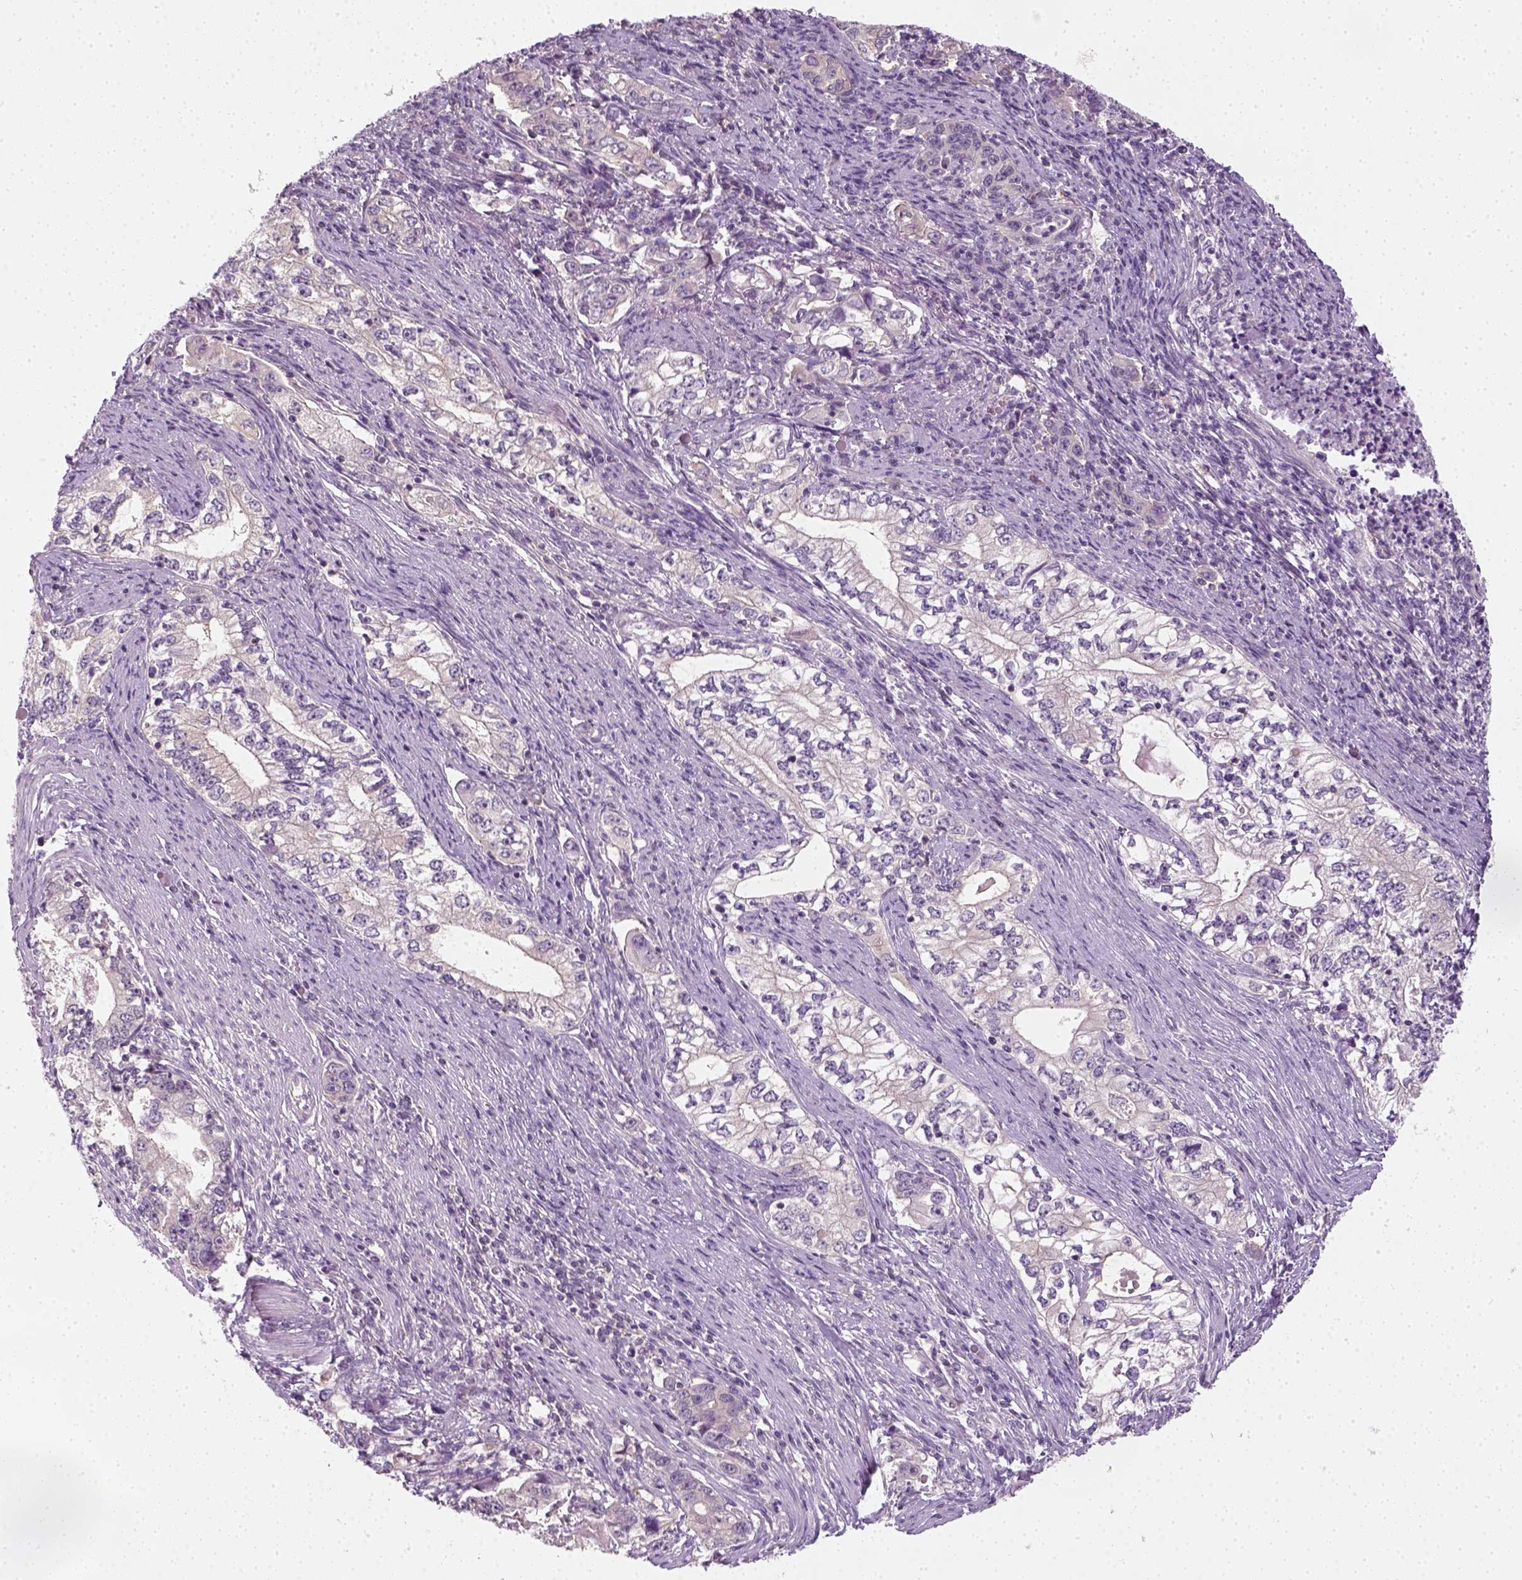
{"staining": {"intensity": "negative", "quantity": "none", "location": "none"}, "tissue": "stomach cancer", "cell_type": "Tumor cells", "image_type": "cancer", "snomed": [{"axis": "morphology", "description": "Adenocarcinoma, NOS"}, {"axis": "topography", "description": "Stomach, lower"}], "caption": "A histopathology image of adenocarcinoma (stomach) stained for a protein demonstrates no brown staining in tumor cells.", "gene": "EPHB1", "patient": {"sex": "female", "age": 72}}